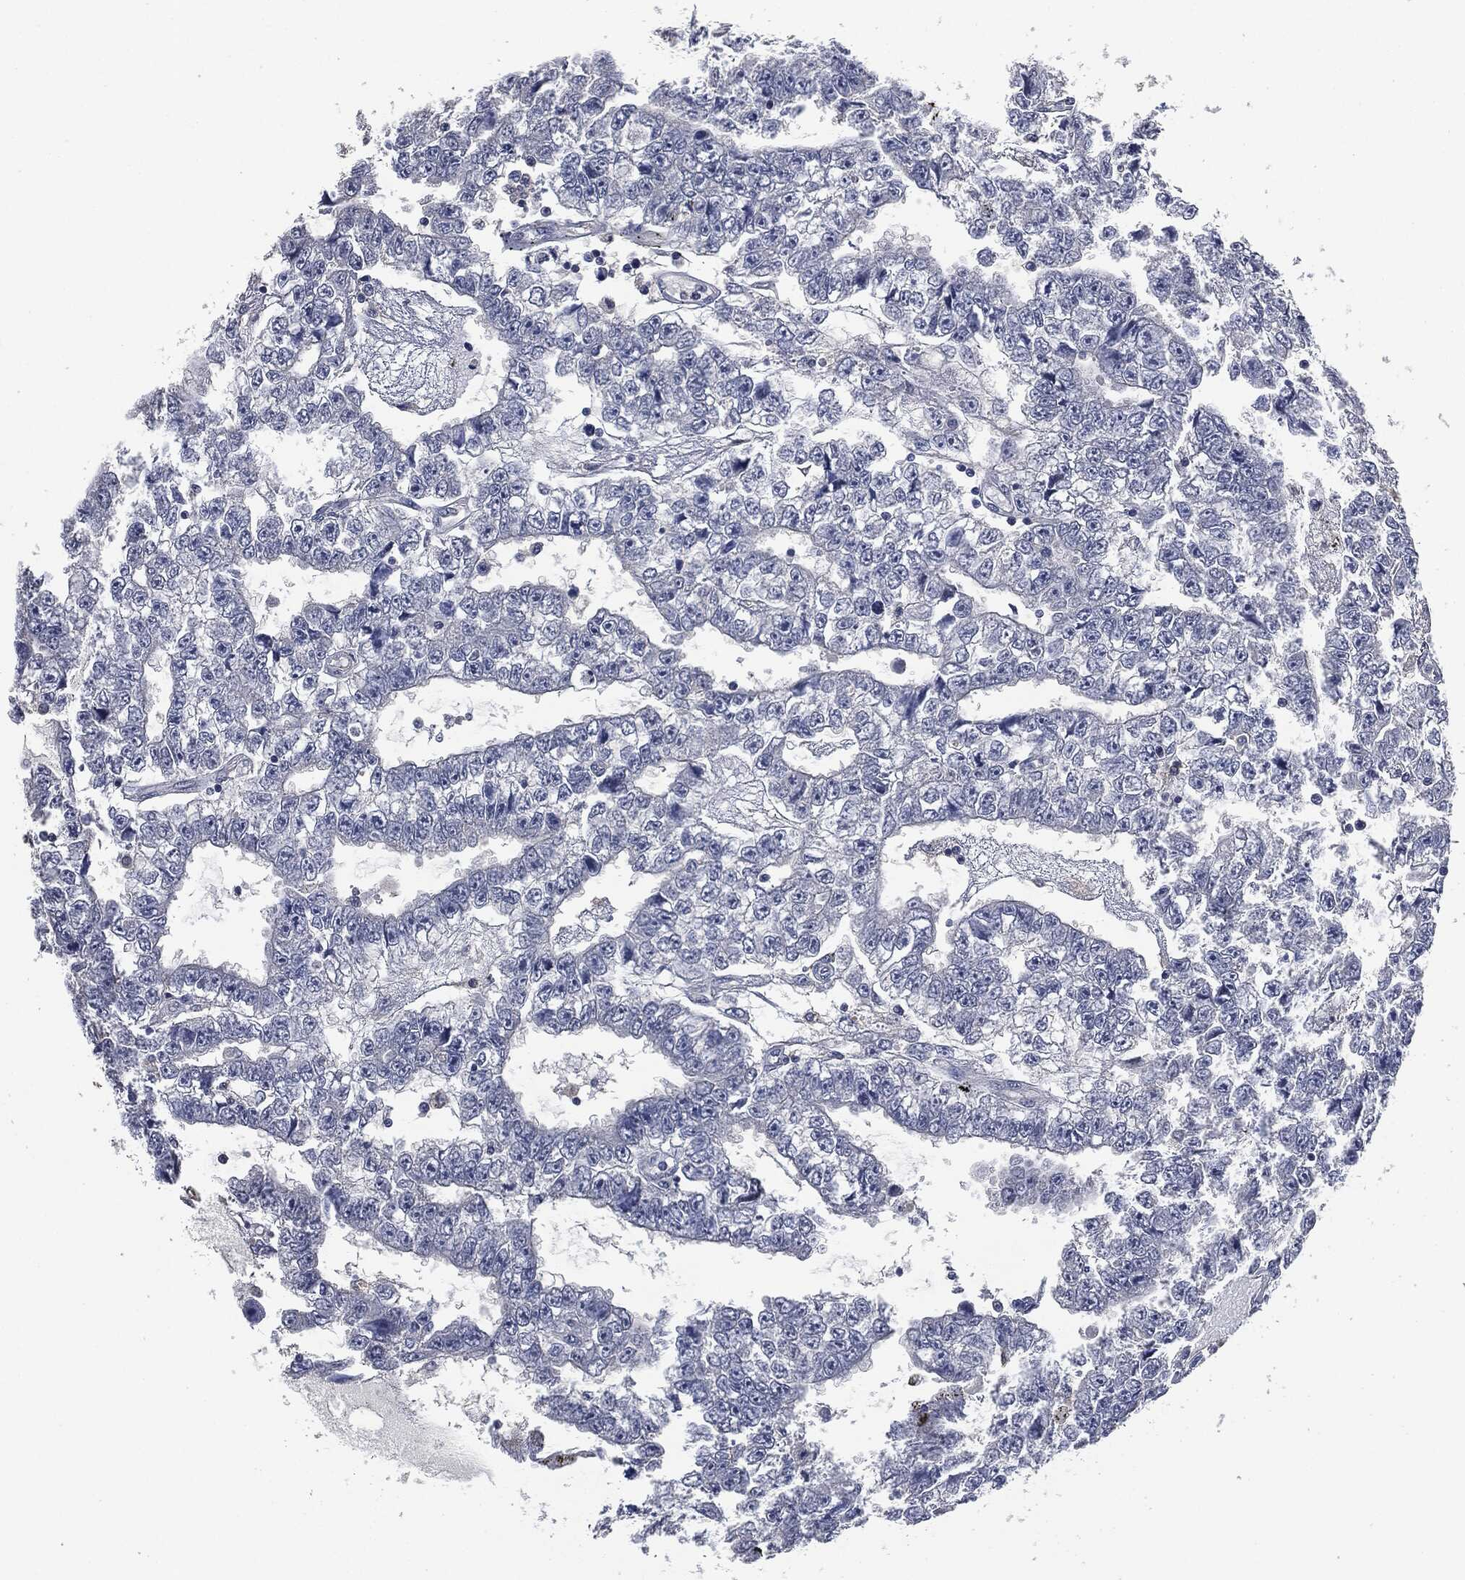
{"staining": {"intensity": "negative", "quantity": "none", "location": "none"}, "tissue": "testis cancer", "cell_type": "Tumor cells", "image_type": "cancer", "snomed": [{"axis": "morphology", "description": "Carcinoma, Embryonal, NOS"}, {"axis": "topography", "description": "Testis"}], "caption": "An IHC histopathology image of embryonal carcinoma (testis) is shown. There is no staining in tumor cells of embryonal carcinoma (testis).", "gene": "IL1RN", "patient": {"sex": "male", "age": 25}}